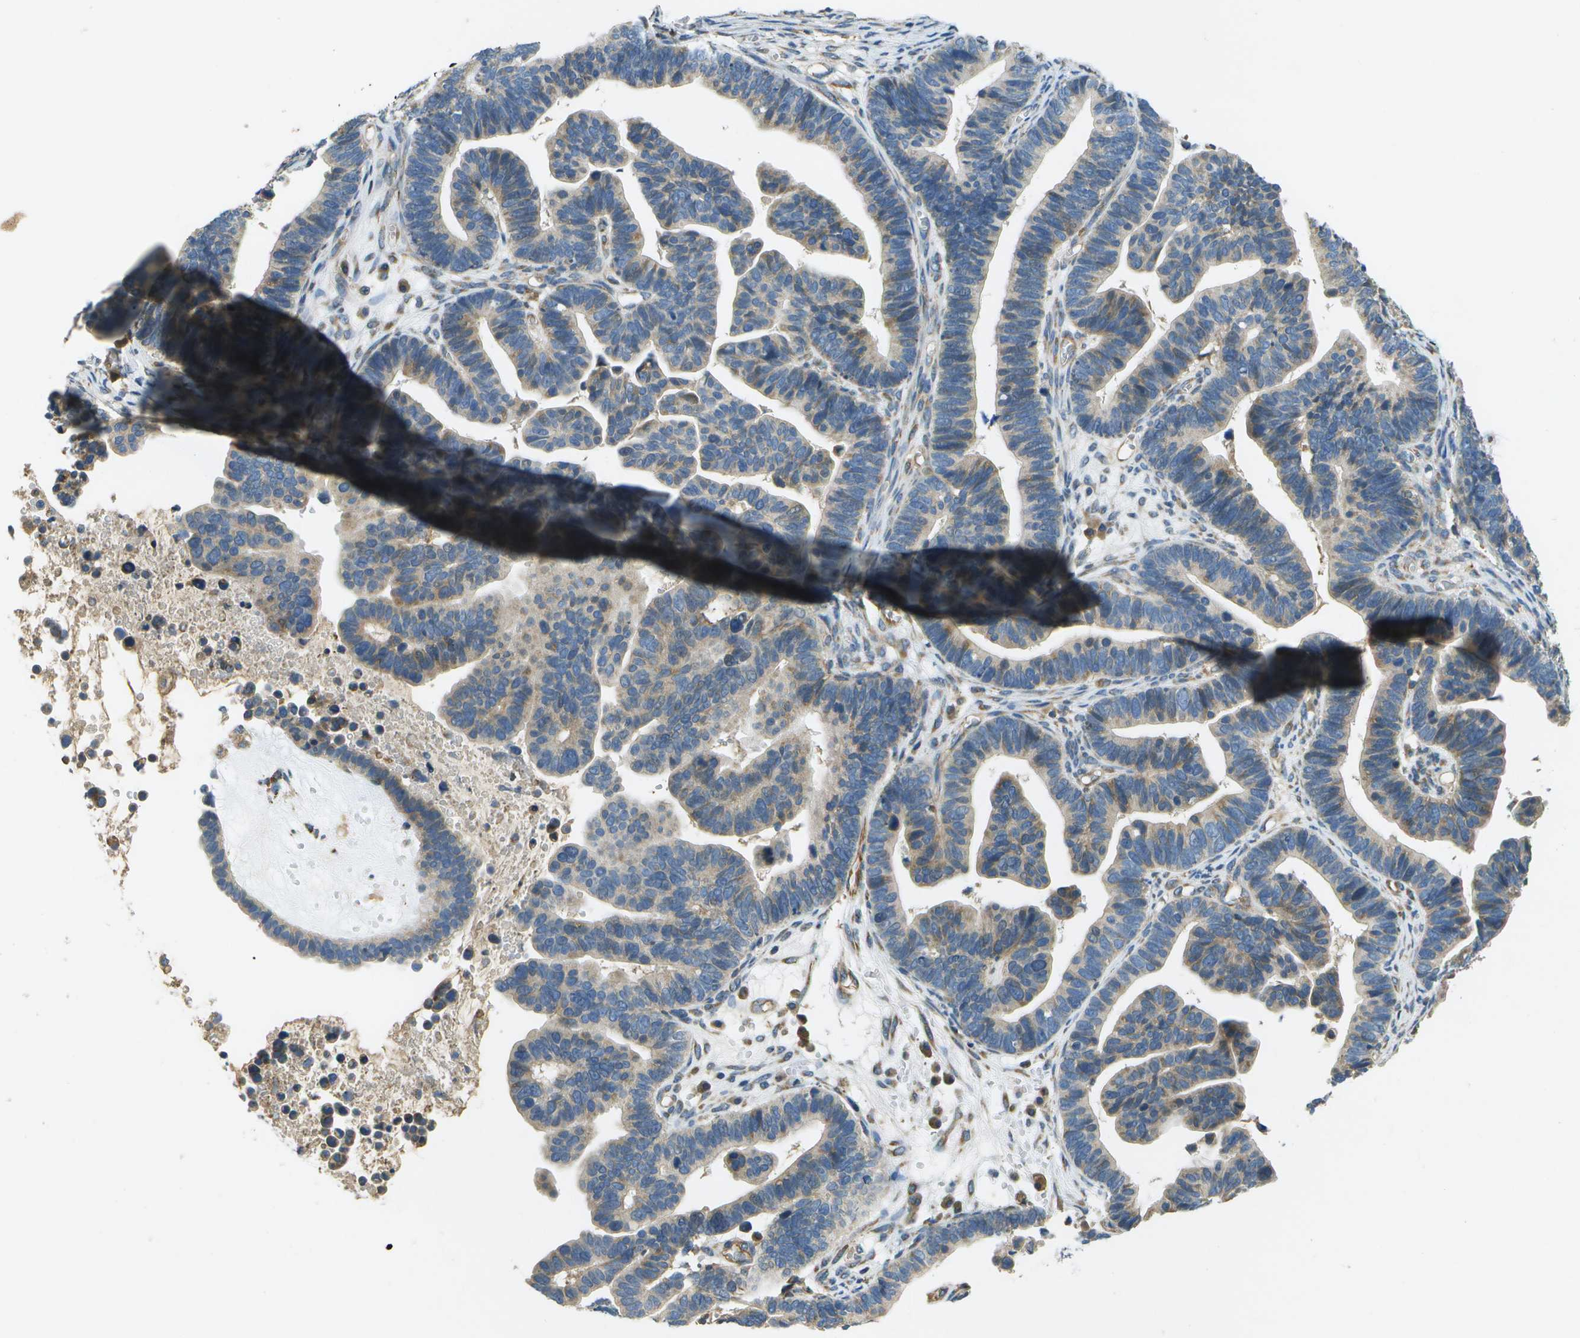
{"staining": {"intensity": "negative", "quantity": "none", "location": "none"}, "tissue": "ovarian cancer", "cell_type": "Tumor cells", "image_type": "cancer", "snomed": [{"axis": "morphology", "description": "Cystadenocarcinoma, serous, NOS"}, {"axis": "topography", "description": "Ovary"}], "caption": "Immunohistochemistry (IHC) of ovarian serous cystadenocarcinoma demonstrates no staining in tumor cells.", "gene": "SAMSN1", "patient": {"sex": "female", "age": 56}}